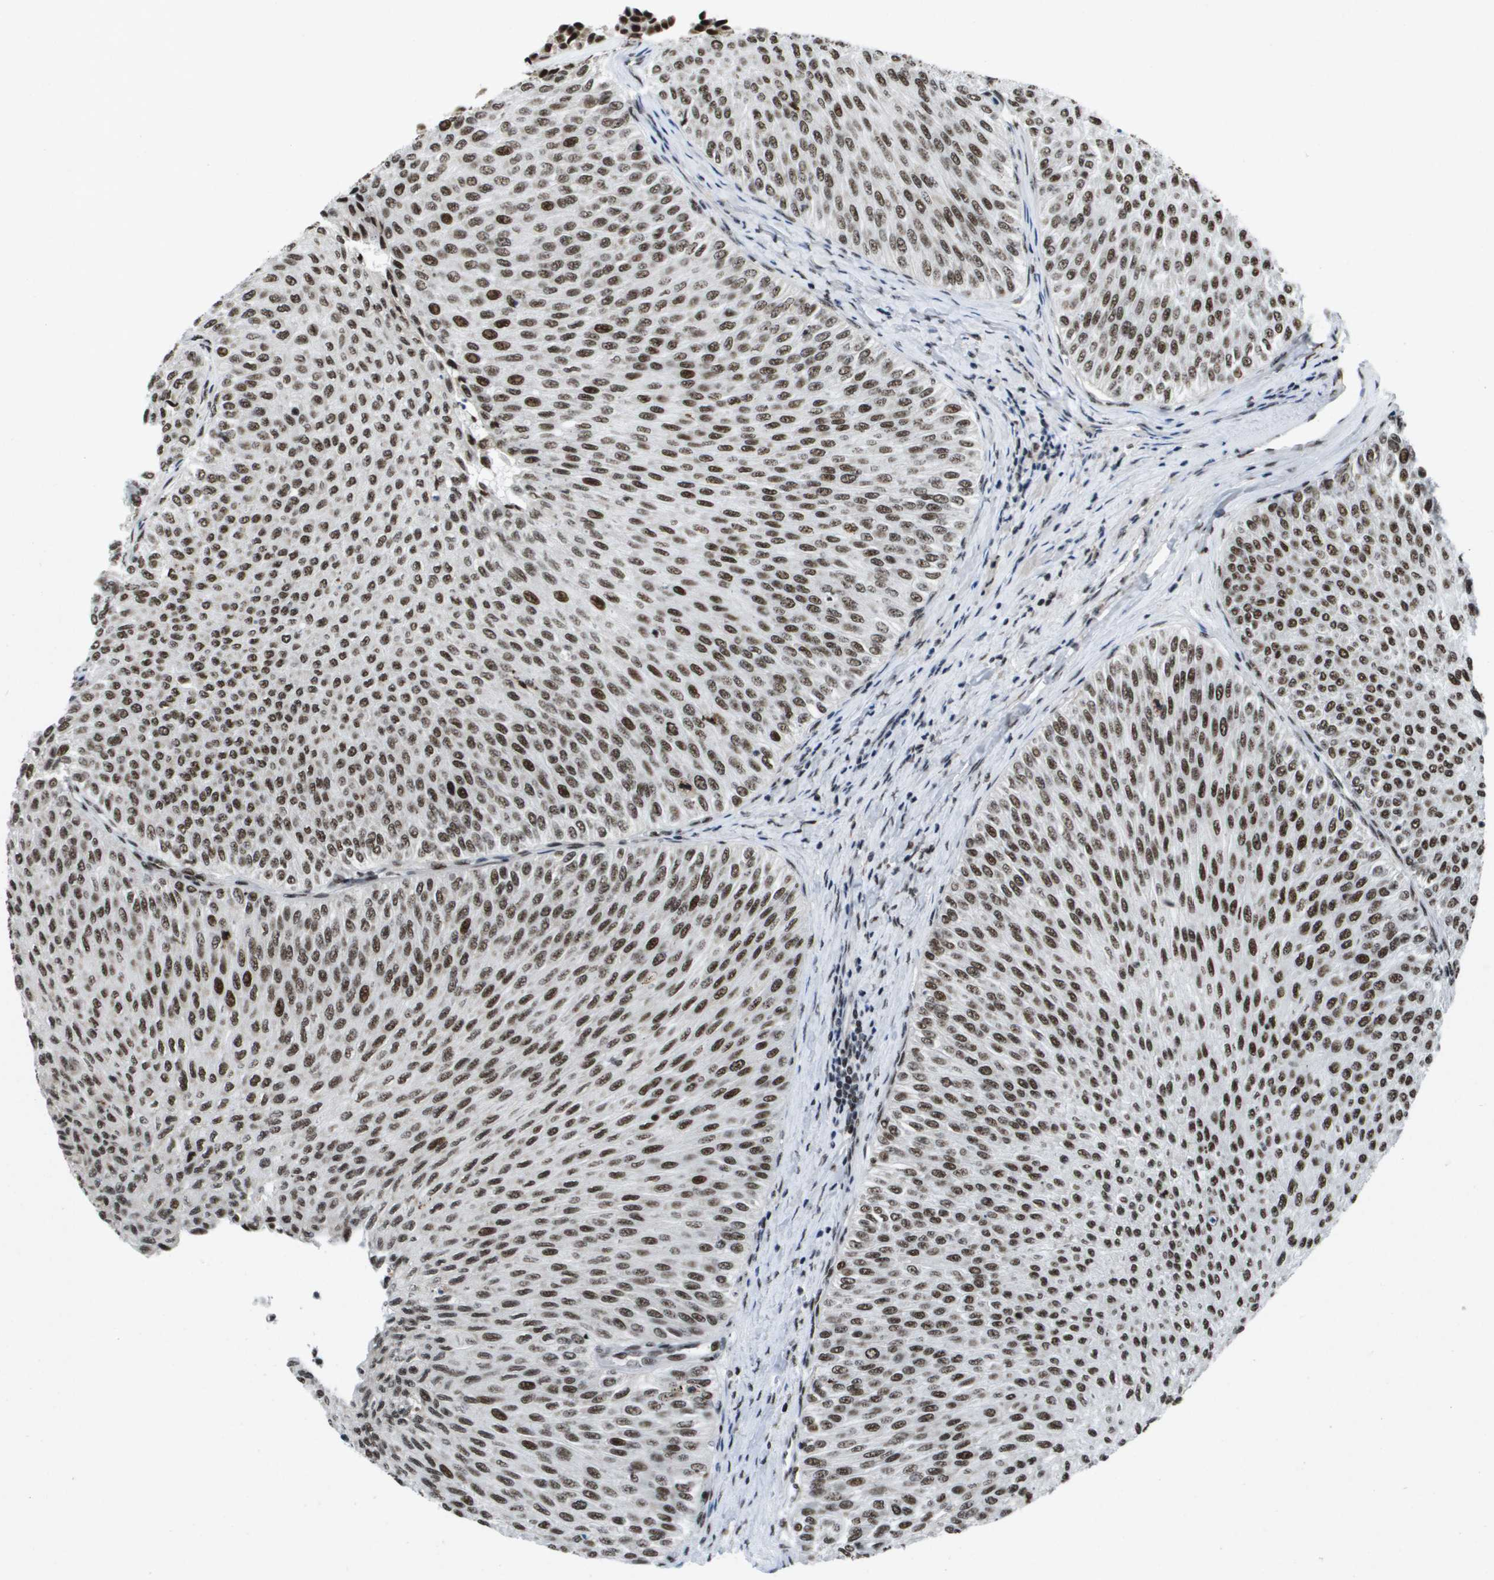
{"staining": {"intensity": "strong", "quantity": ">75%", "location": "nuclear"}, "tissue": "urothelial cancer", "cell_type": "Tumor cells", "image_type": "cancer", "snomed": [{"axis": "morphology", "description": "Urothelial carcinoma, Low grade"}, {"axis": "topography", "description": "Urinary bladder"}], "caption": "Low-grade urothelial carcinoma stained with DAB immunohistochemistry demonstrates high levels of strong nuclear staining in approximately >75% of tumor cells.", "gene": "NSRP1", "patient": {"sex": "male", "age": 78}}